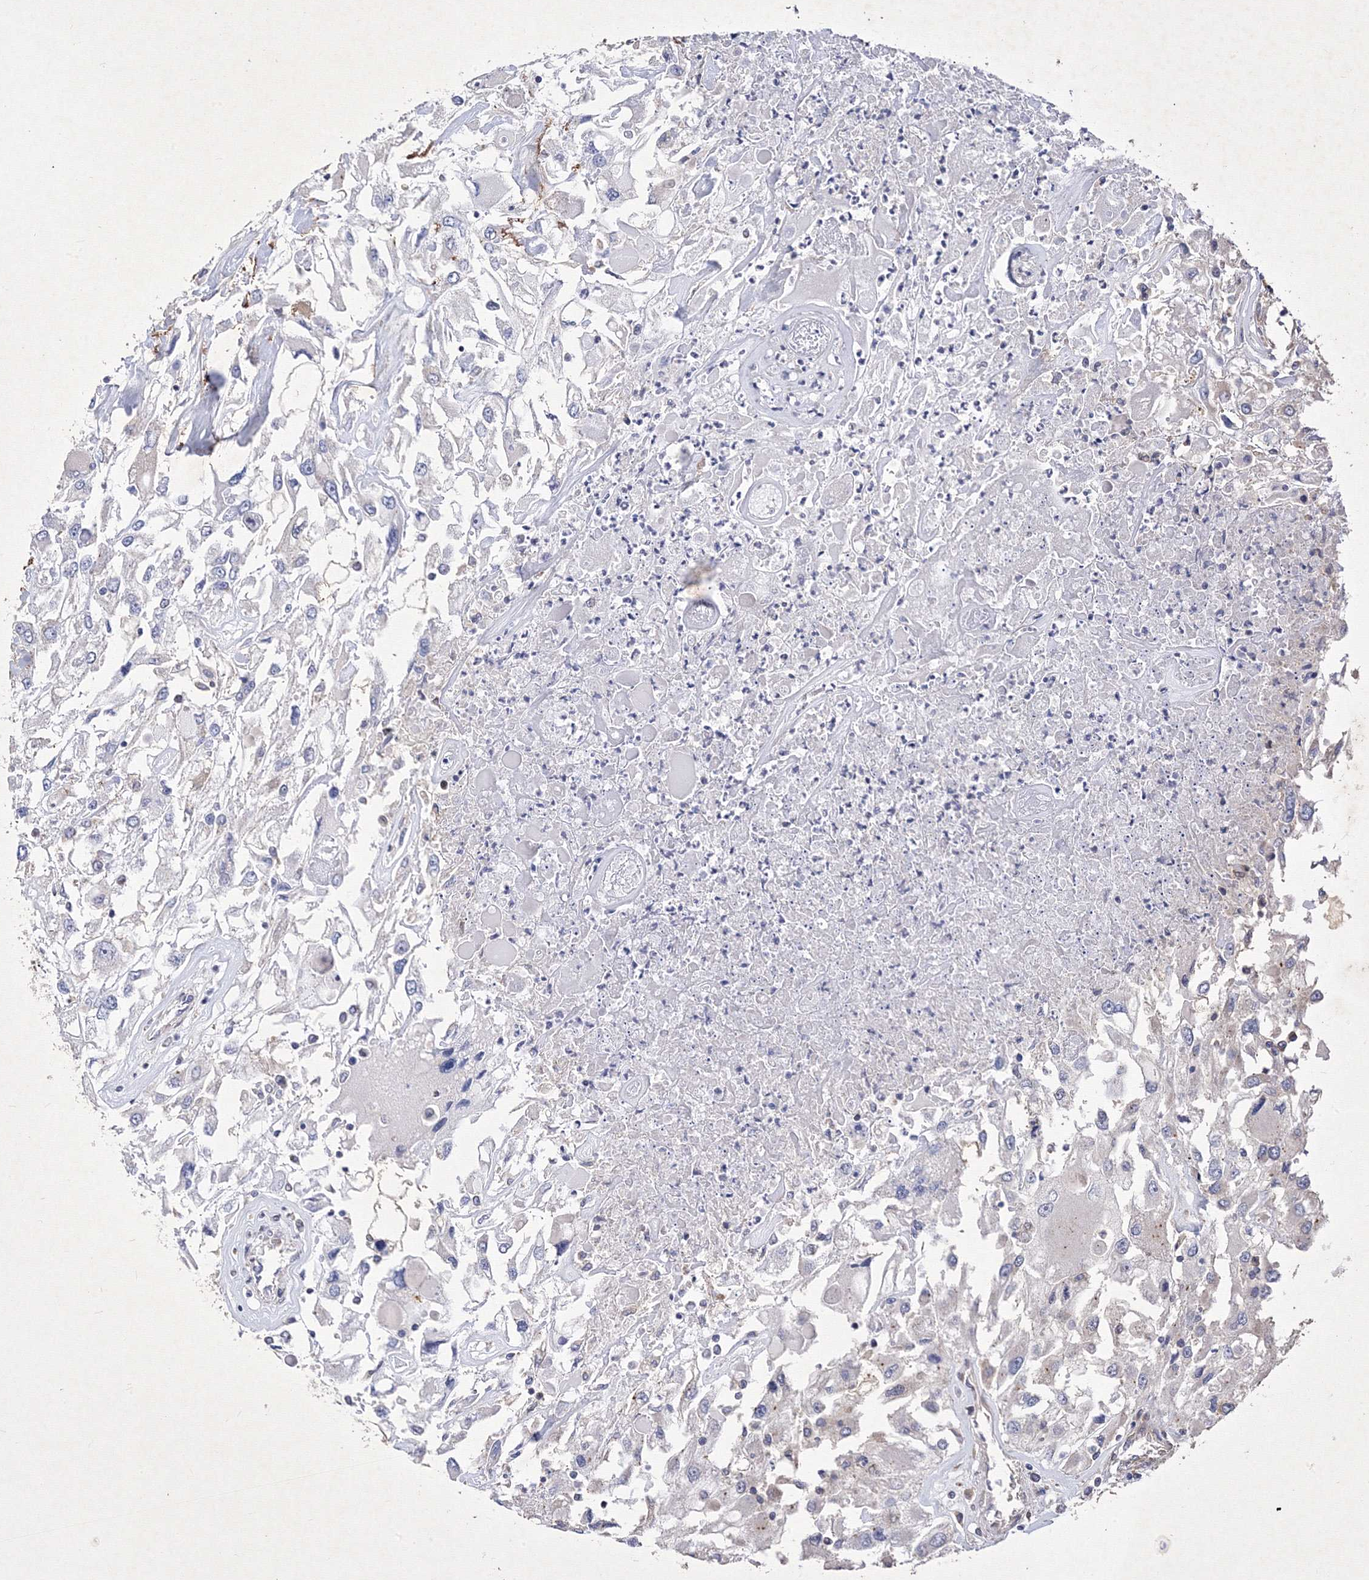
{"staining": {"intensity": "negative", "quantity": "none", "location": "none"}, "tissue": "renal cancer", "cell_type": "Tumor cells", "image_type": "cancer", "snomed": [{"axis": "morphology", "description": "Adenocarcinoma, NOS"}, {"axis": "topography", "description": "Kidney"}], "caption": "Image shows no significant protein staining in tumor cells of renal cancer.", "gene": "SNX18", "patient": {"sex": "female", "age": 52}}